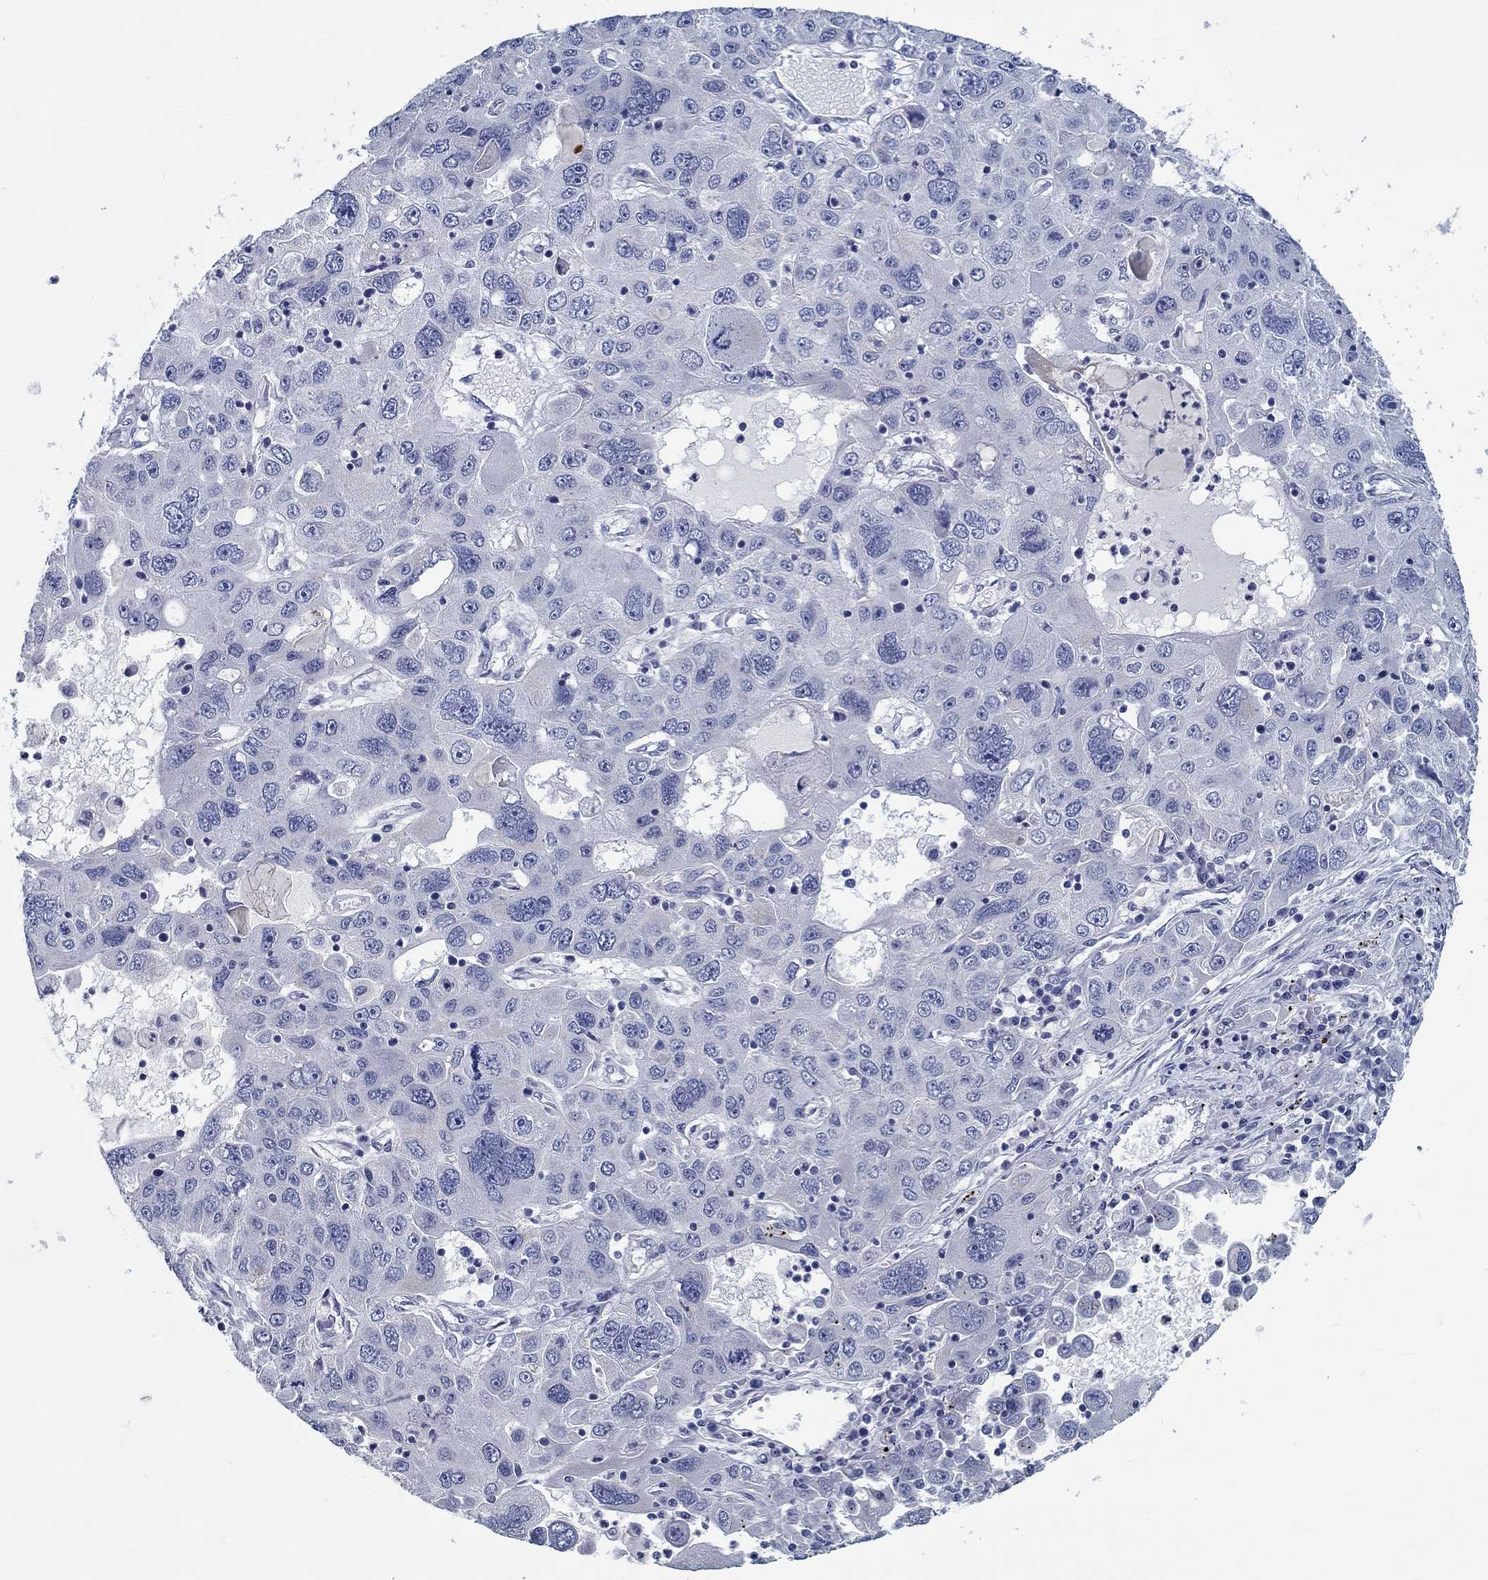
{"staining": {"intensity": "negative", "quantity": "none", "location": "none"}, "tissue": "stomach cancer", "cell_type": "Tumor cells", "image_type": "cancer", "snomed": [{"axis": "morphology", "description": "Adenocarcinoma, NOS"}, {"axis": "topography", "description": "Stomach"}], "caption": "Protein analysis of stomach cancer (adenocarcinoma) shows no significant positivity in tumor cells.", "gene": "MYBPC1", "patient": {"sex": "male", "age": 56}}